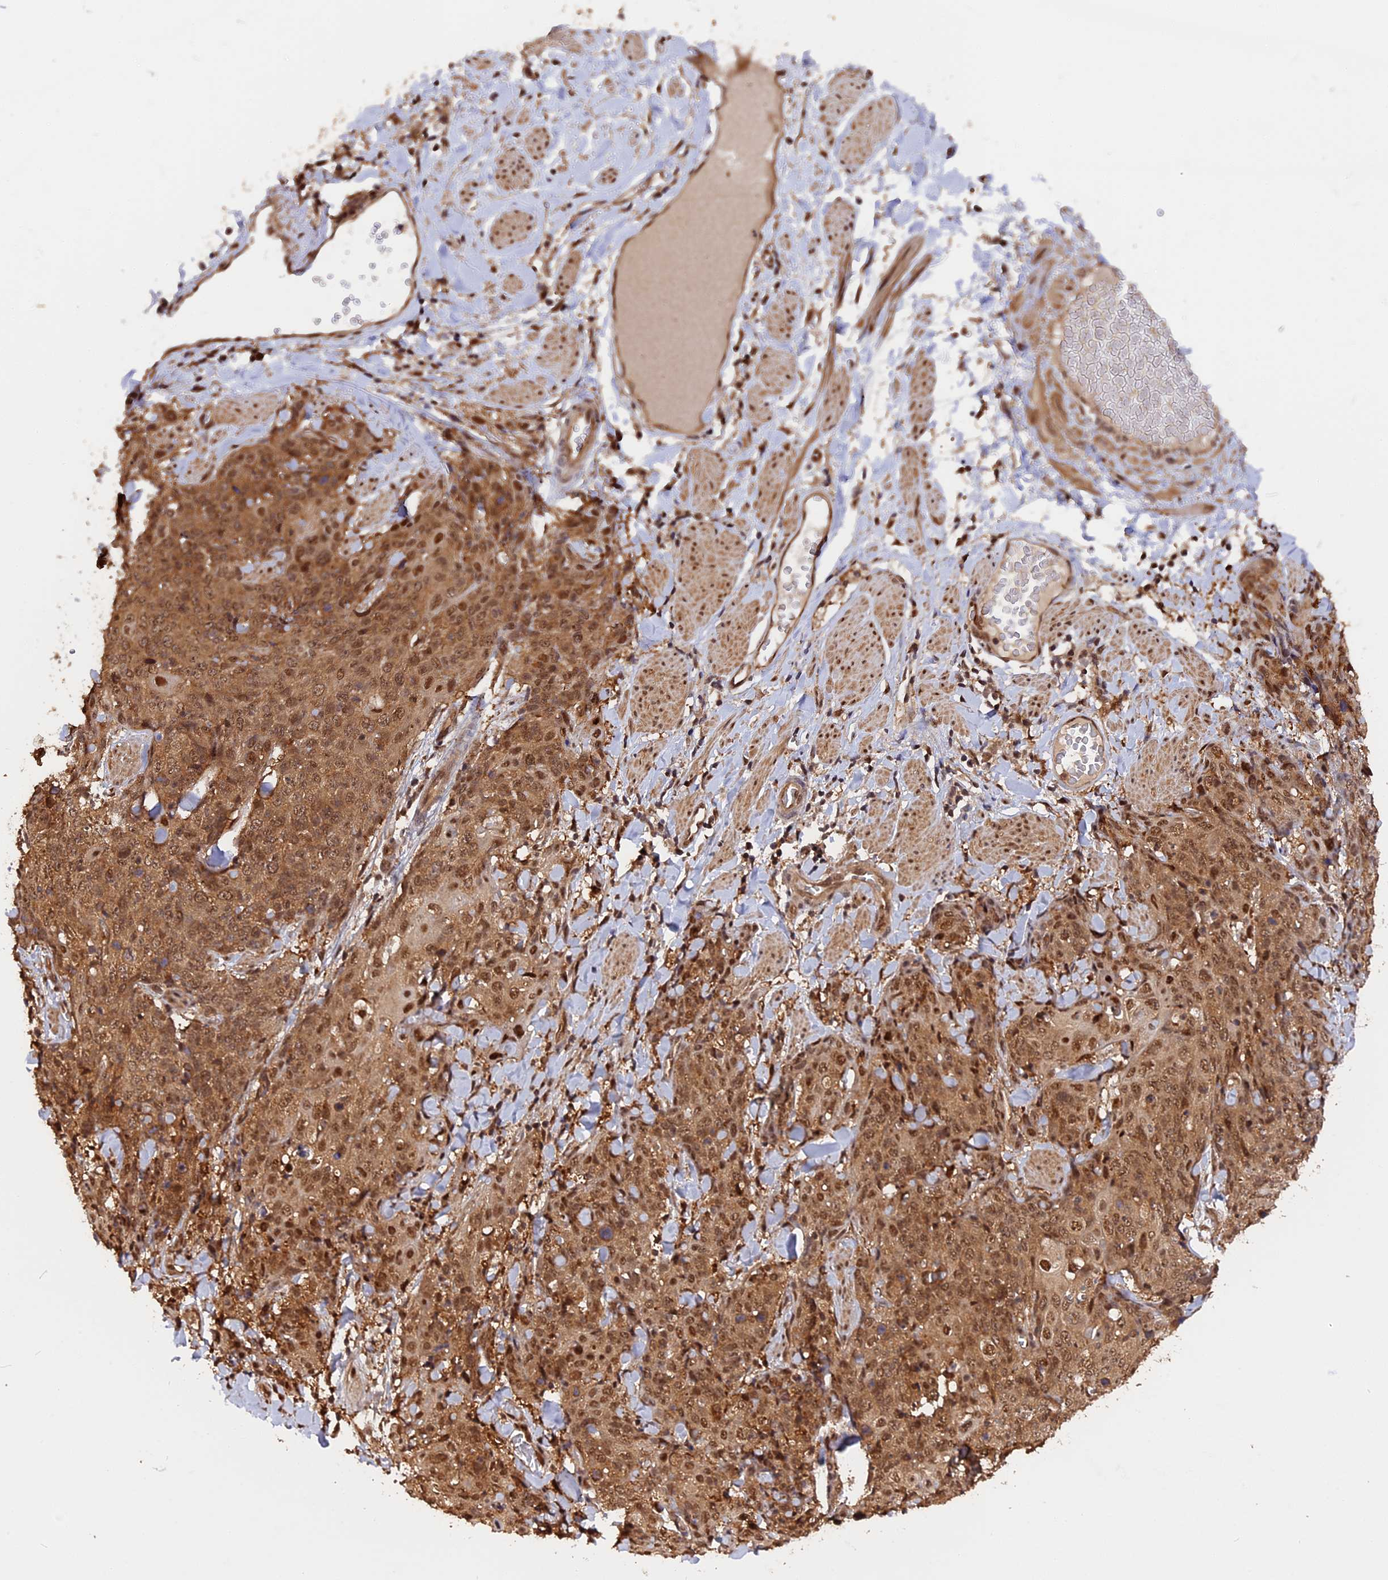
{"staining": {"intensity": "moderate", "quantity": ">75%", "location": "cytoplasmic/membranous,nuclear"}, "tissue": "skin cancer", "cell_type": "Tumor cells", "image_type": "cancer", "snomed": [{"axis": "morphology", "description": "Squamous cell carcinoma, NOS"}, {"axis": "topography", "description": "Skin"}, {"axis": "topography", "description": "Vulva"}], "caption": "About >75% of tumor cells in skin cancer (squamous cell carcinoma) display moderate cytoplasmic/membranous and nuclear protein staining as visualized by brown immunohistochemical staining.", "gene": "ADRM1", "patient": {"sex": "female", "age": 85}}